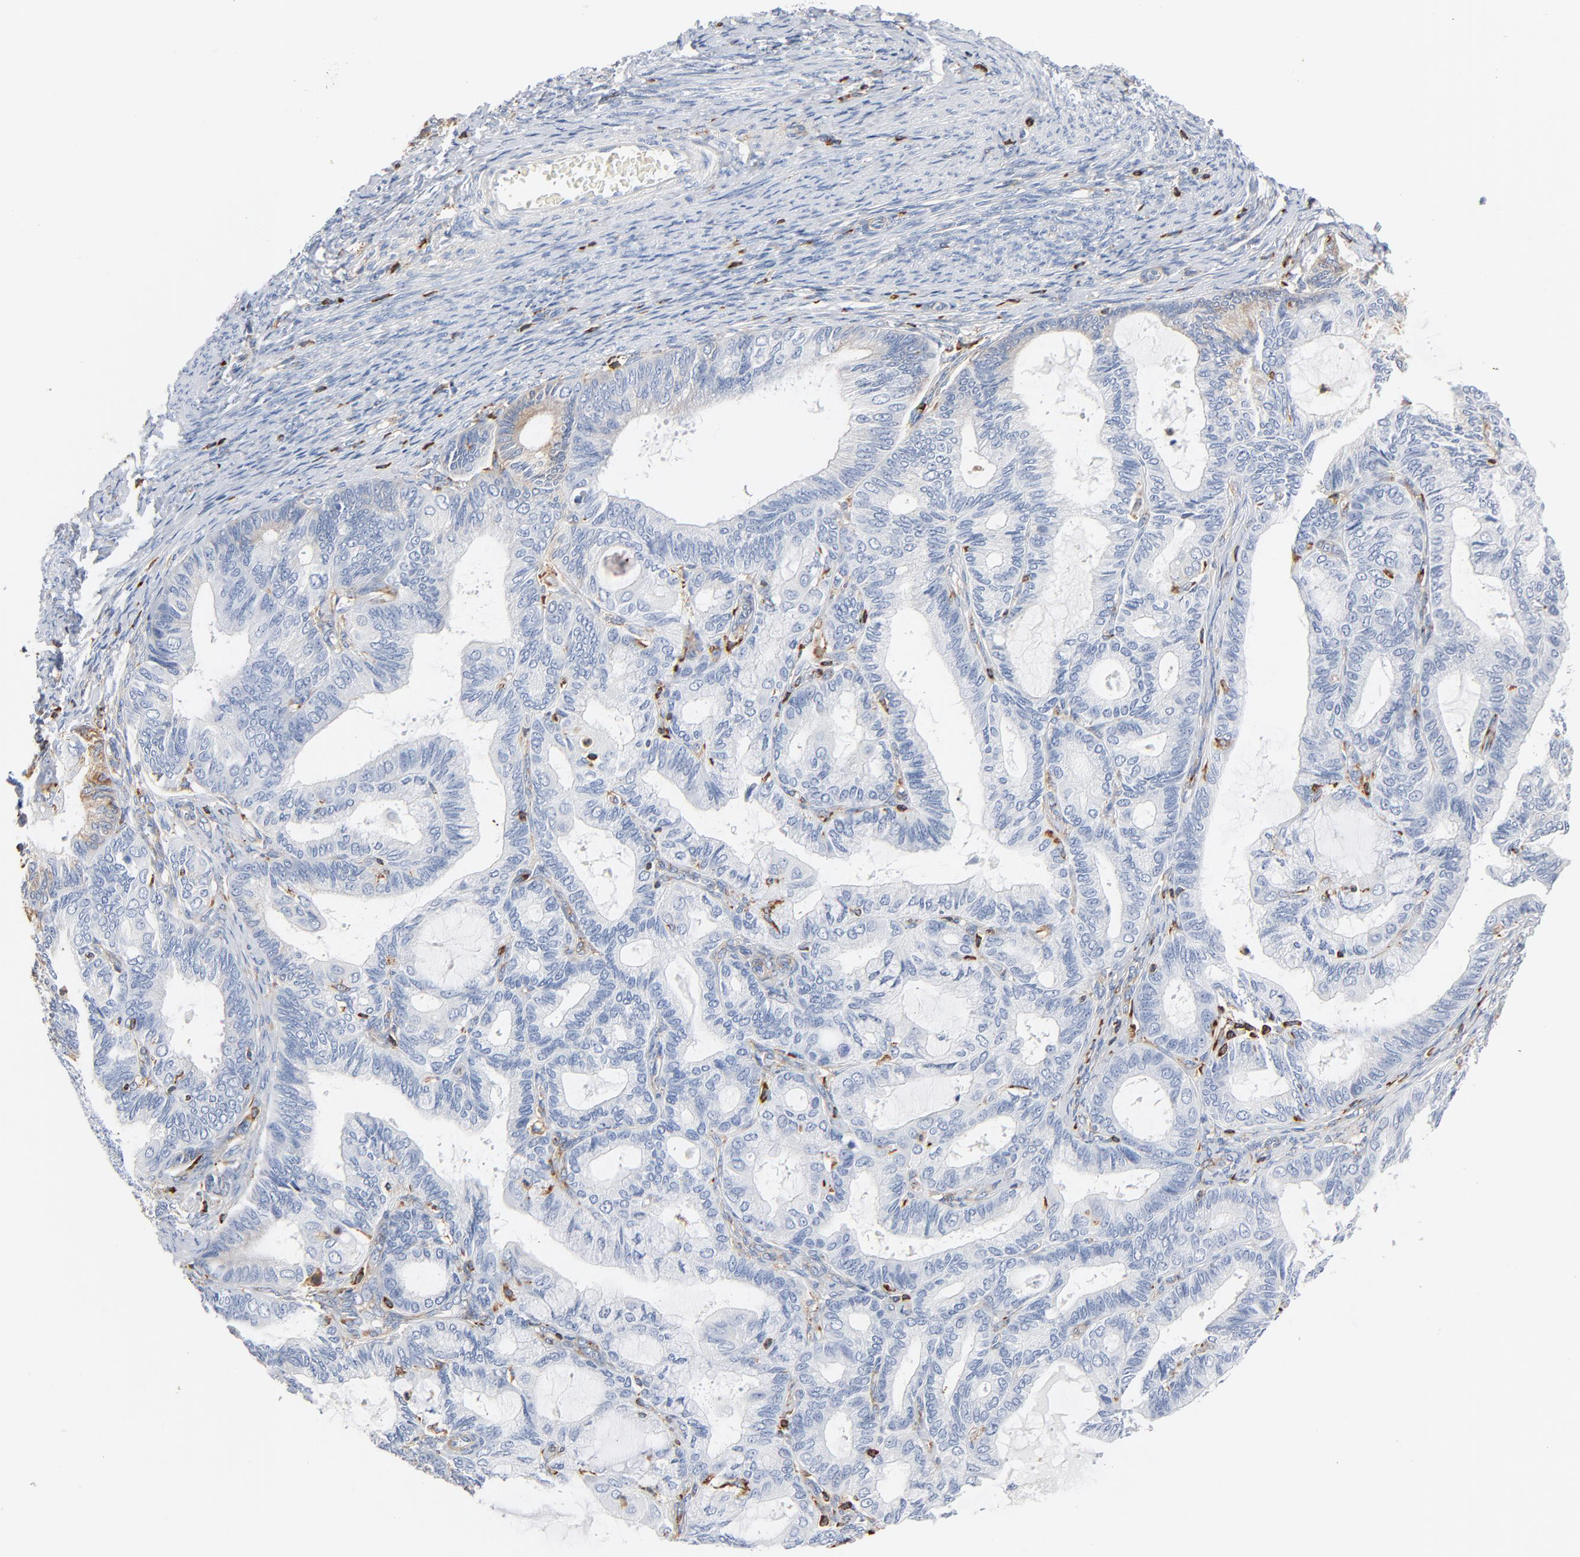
{"staining": {"intensity": "negative", "quantity": "none", "location": "none"}, "tissue": "endometrial cancer", "cell_type": "Tumor cells", "image_type": "cancer", "snomed": [{"axis": "morphology", "description": "Adenocarcinoma, NOS"}, {"axis": "topography", "description": "Endometrium"}], "caption": "Immunohistochemistry (IHC) micrograph of human endometrial adenocarcinoma stained for a protein (brown), which reveals no staining in tumor cells. Nuclei are stained in blue.", "gene": "SH3KBP1", "patient": {"sex": "female", "age": 63}}